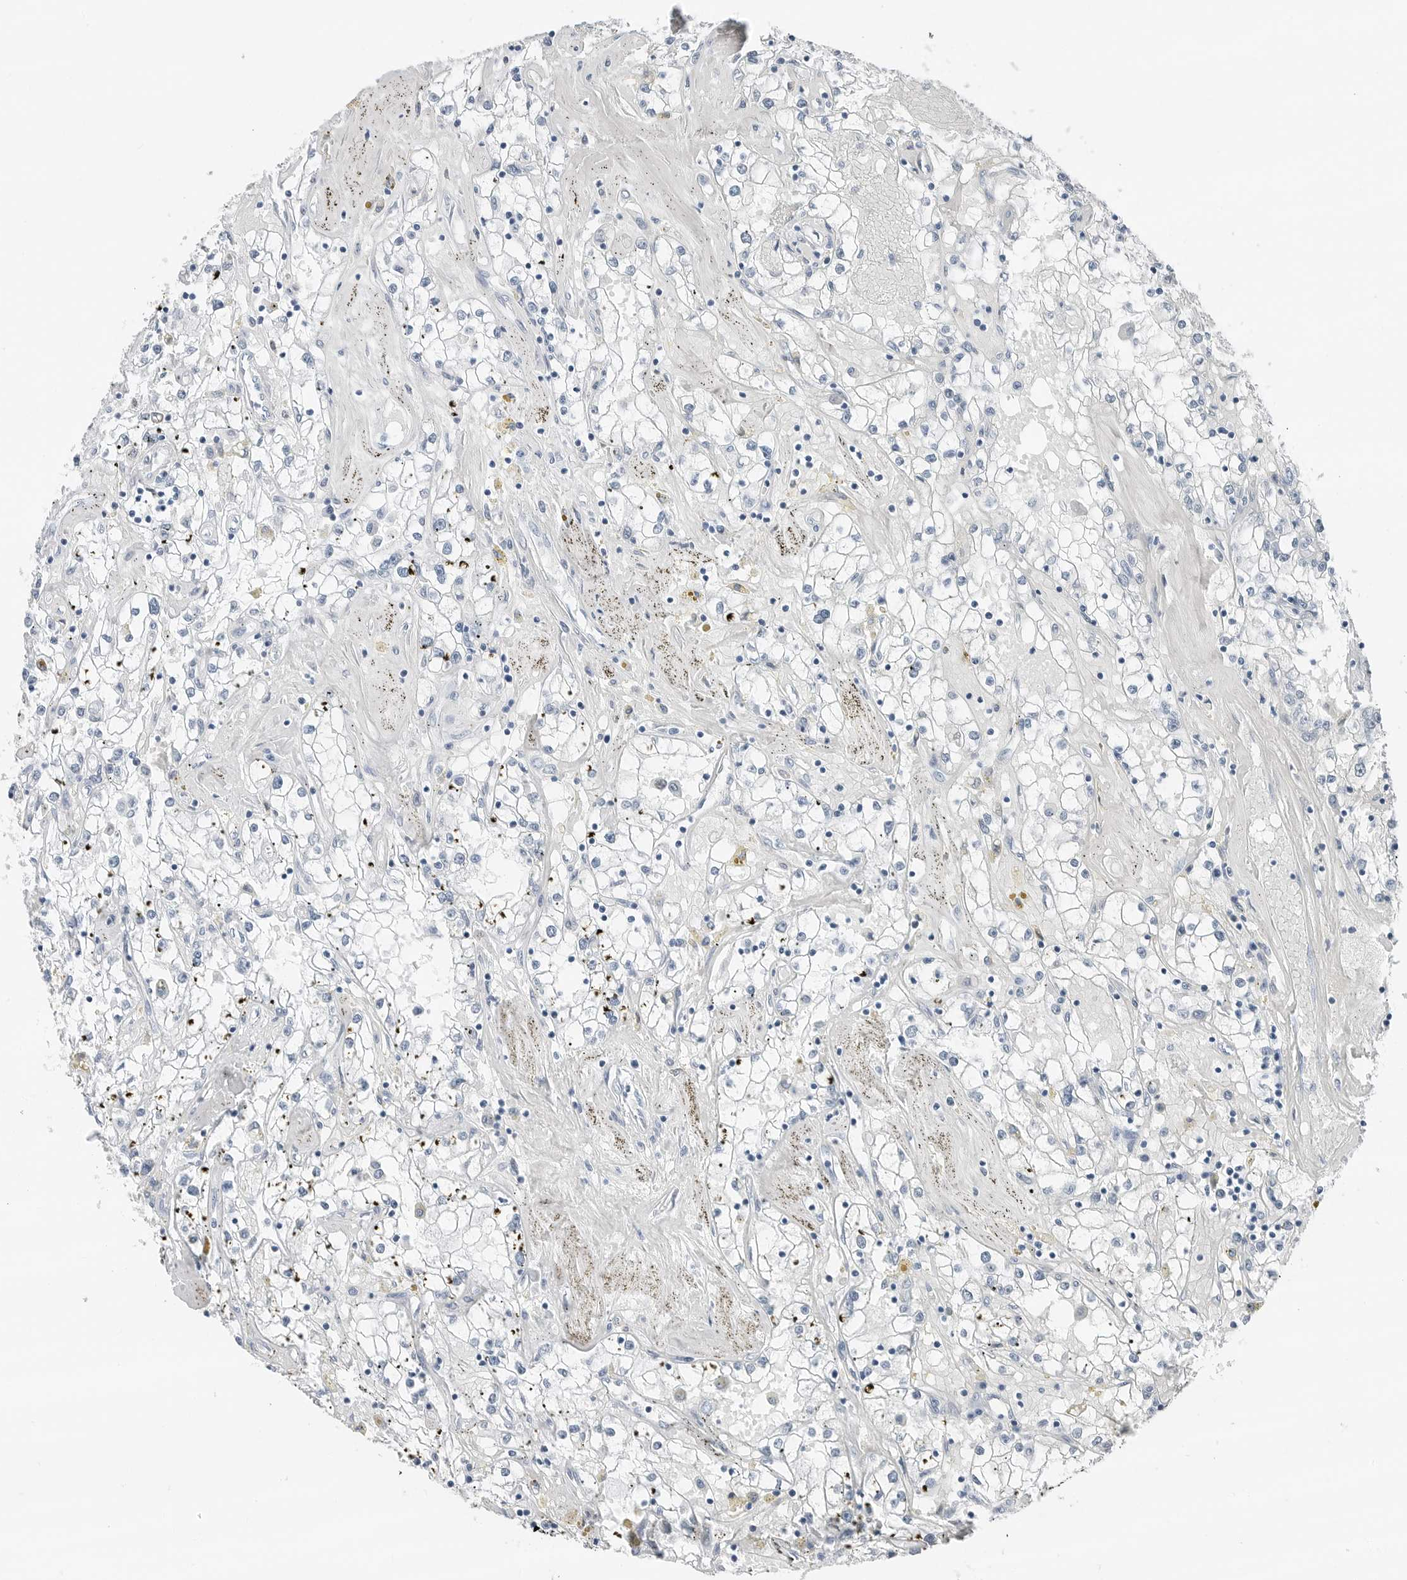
{"staining": {"intensity": "negative", "quantity": "none", "location": "none"}, "tissue": "renal cancer", "cell_type": "Tumor cells", "image_type": "cancer", "snomed": [{"axis": "morphology", "description": "Adenocarcinoma, NOS"}, {"axis": "topography", "description": "Kidney"}], "caption": "A micrograph of human adenocarcinoma (renal) is negative for staining in tumor cells.", "gene": "SLPI", "patient": {"sex": "male", "age": 56}}